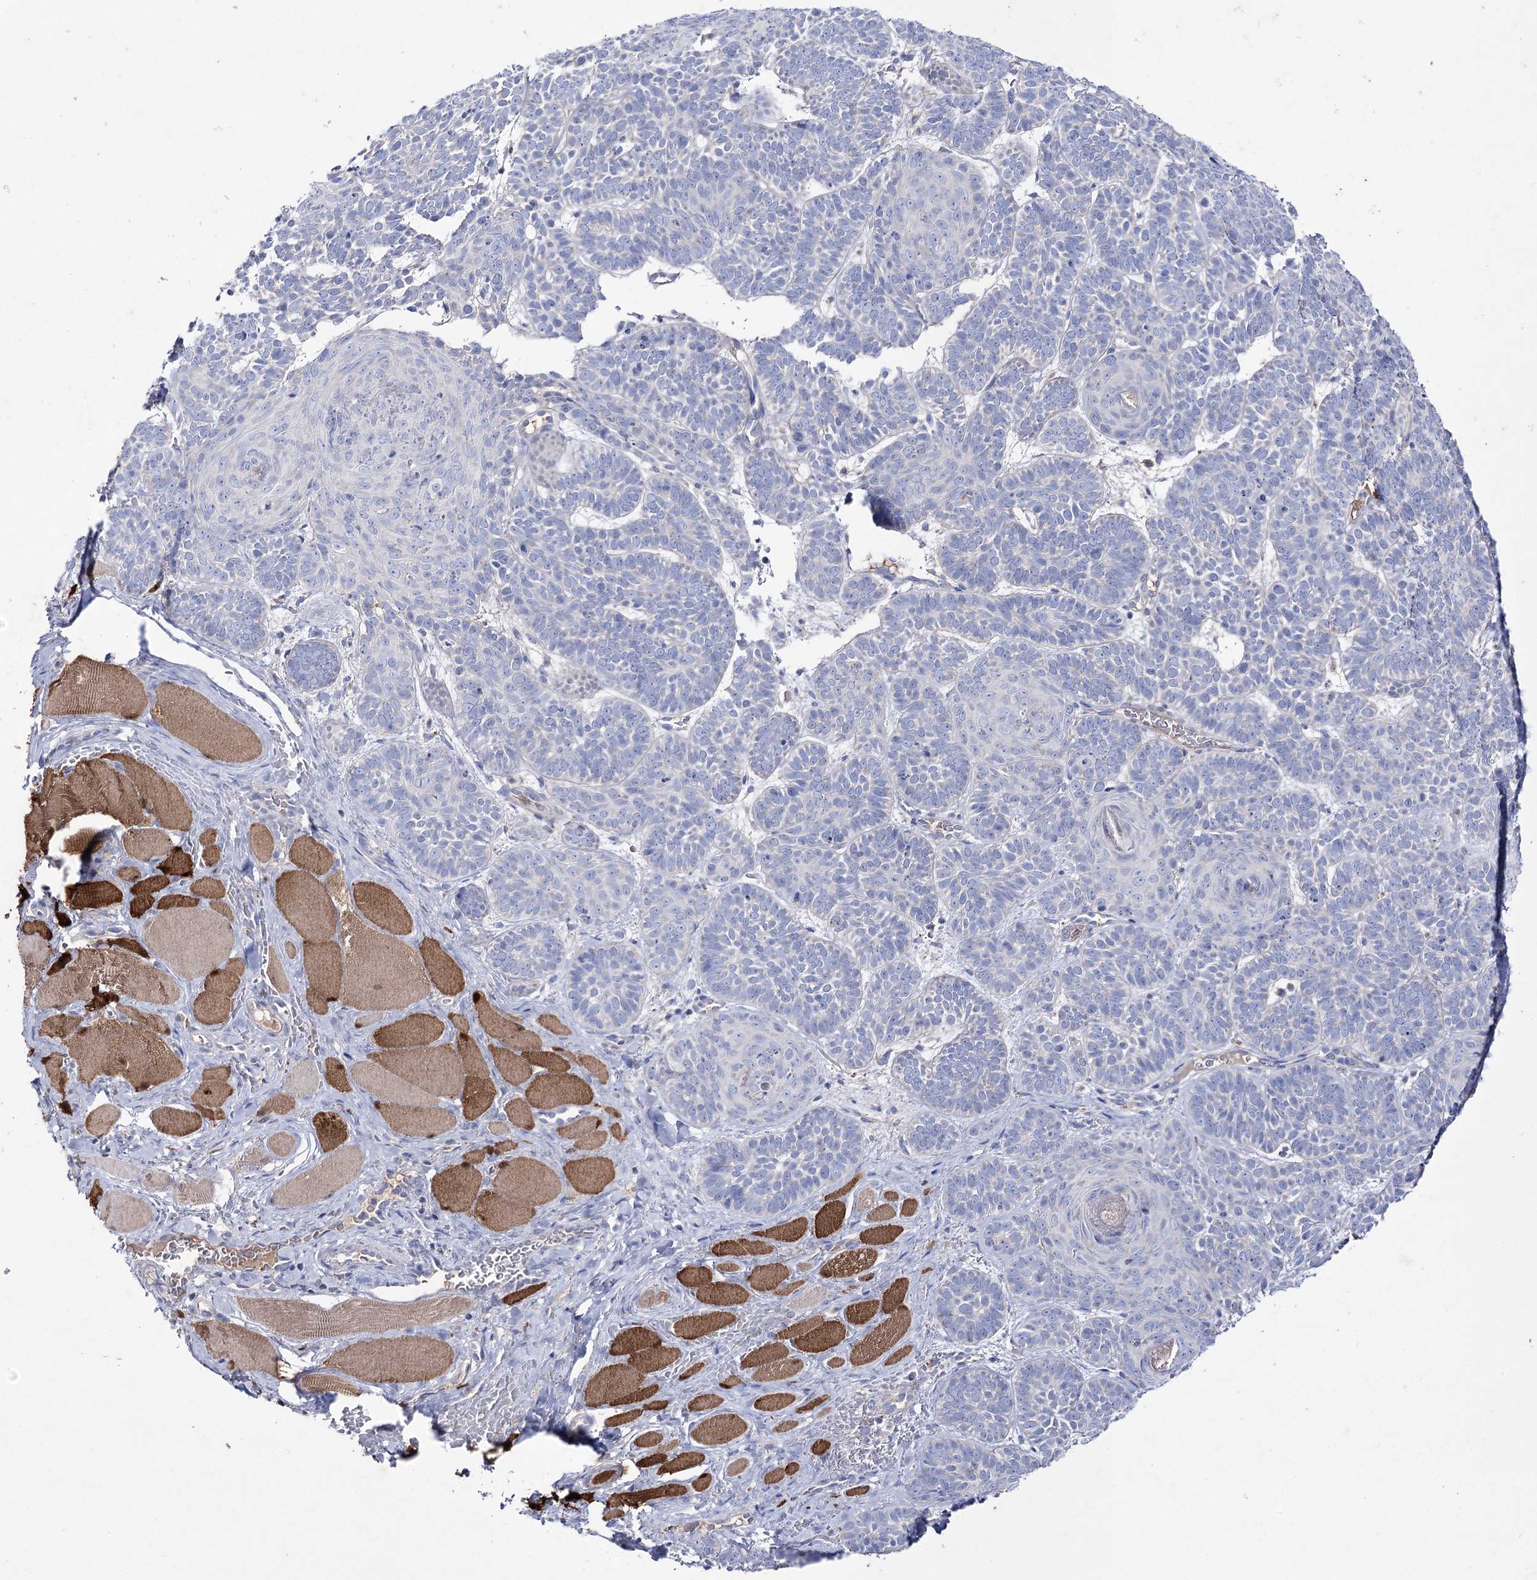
{"staining": {"intensity": "negative", "quantity": "none", "location": "none"}, "tissue": "skin cancer", "cell_type": "Tumor cells", "image_type": "cancer", "snomed": [{"axis": "morphology", "description": "Basal cell carcinoma"}, {"axis": "topography", "description": "Skin"}], "caption": "High power microscopy photomicrograph of an IHC histopathology image of basal cell carcinoma (skin), revealing no significant positivity in tumor cells.", "gene": "NAGLU", "patient": {"sex": "male", "age": 85}}